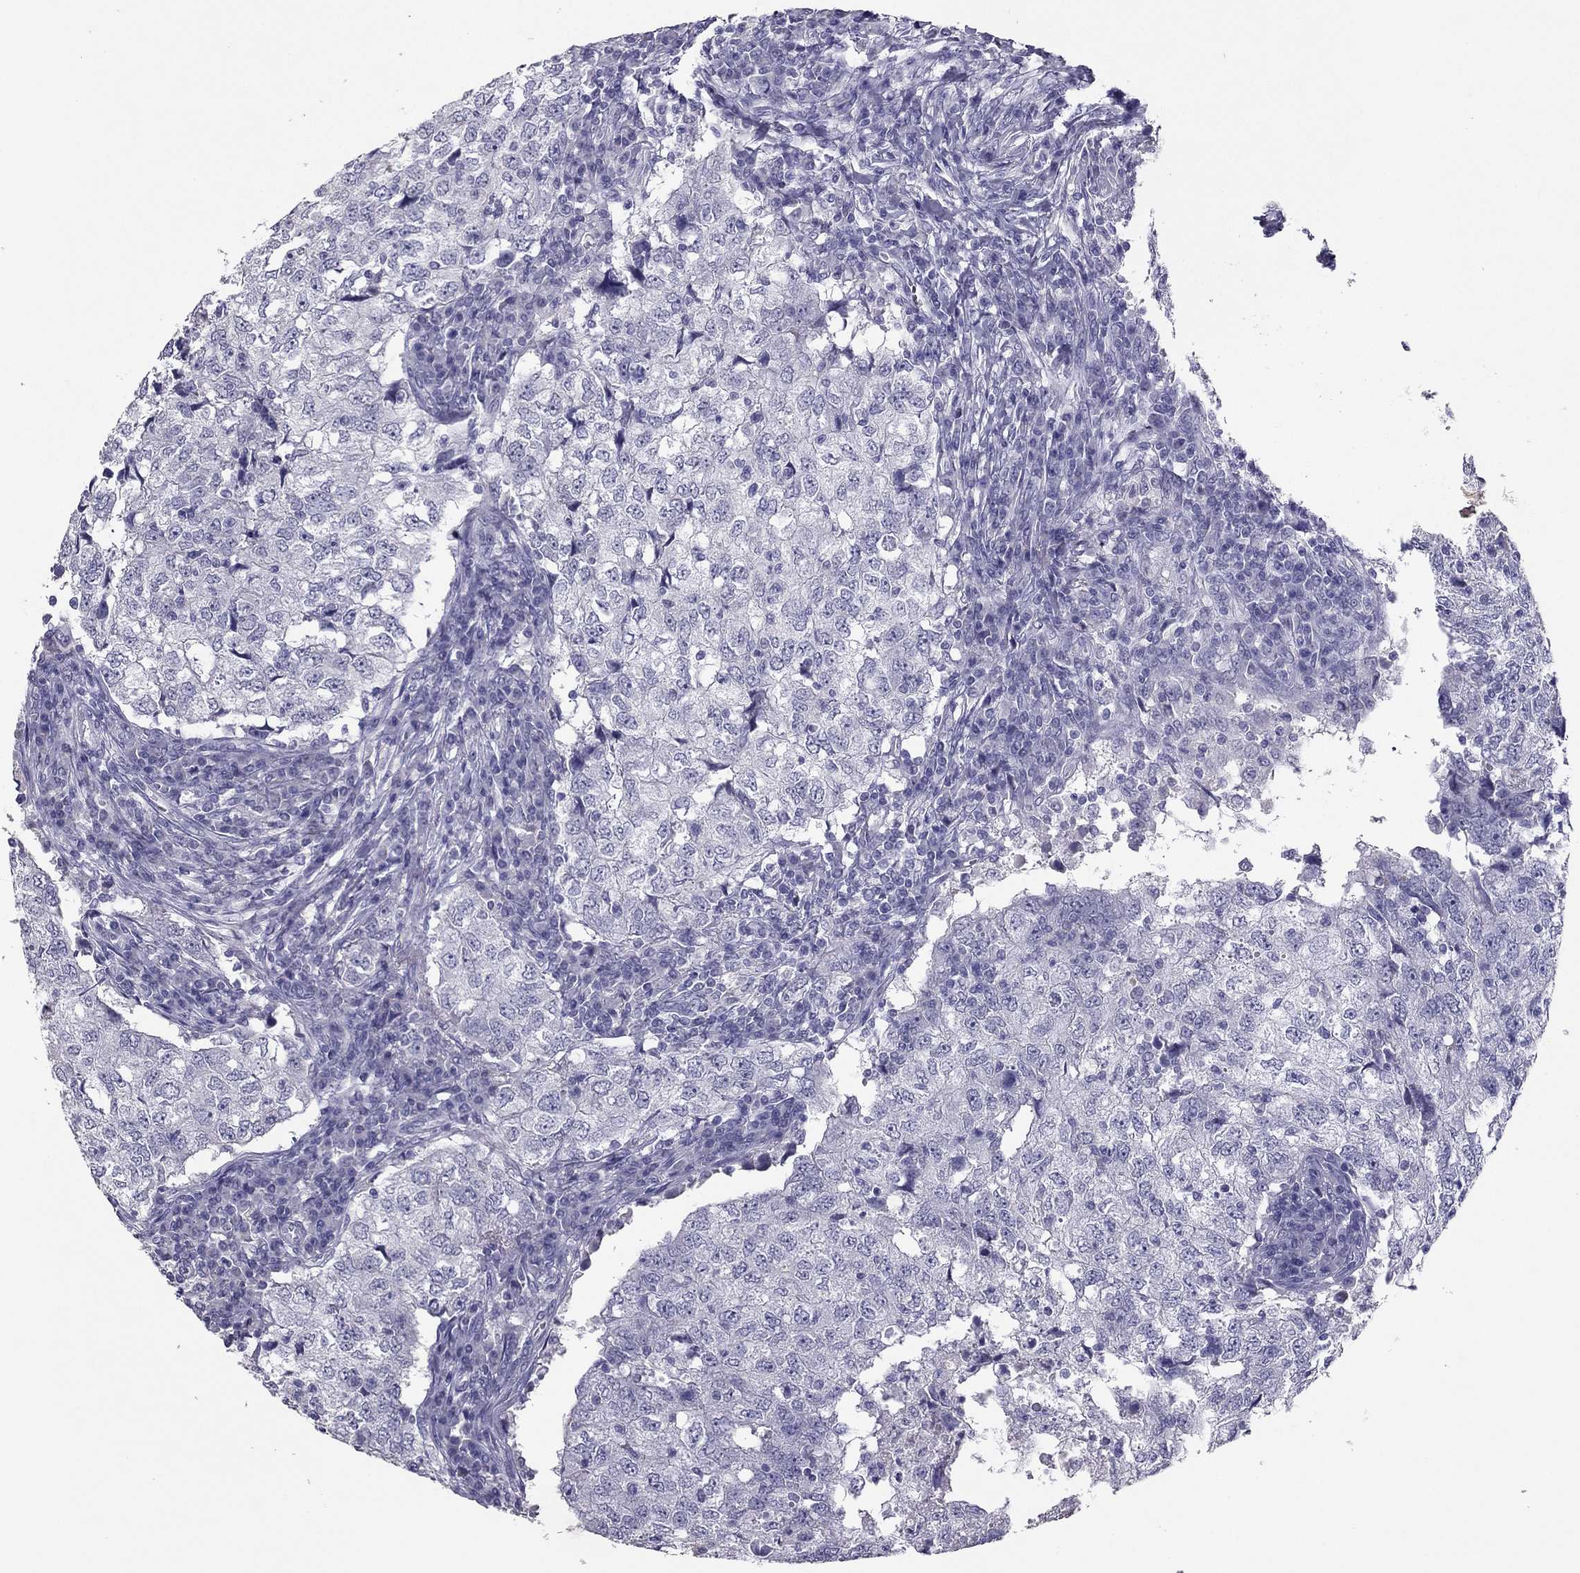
{"staining": {"intensity": "negative", "quantity": "none", "location": "none"}, "tissue": "breast cancer", "cell_type": "Tumor cells", "image_type": "cancer", "snomed": [{"axis": "morphology", "description": "Duct carcinoma"}, {"axis": "topography", "description": "Breast"}], "caption": "This is an IHC histopathology image of breast cancer (infiltrating ductal carcinoma). There is no positivity in tumor cells.", "gene": "RHO", "patient": {"sex": "female", "age": 30}}